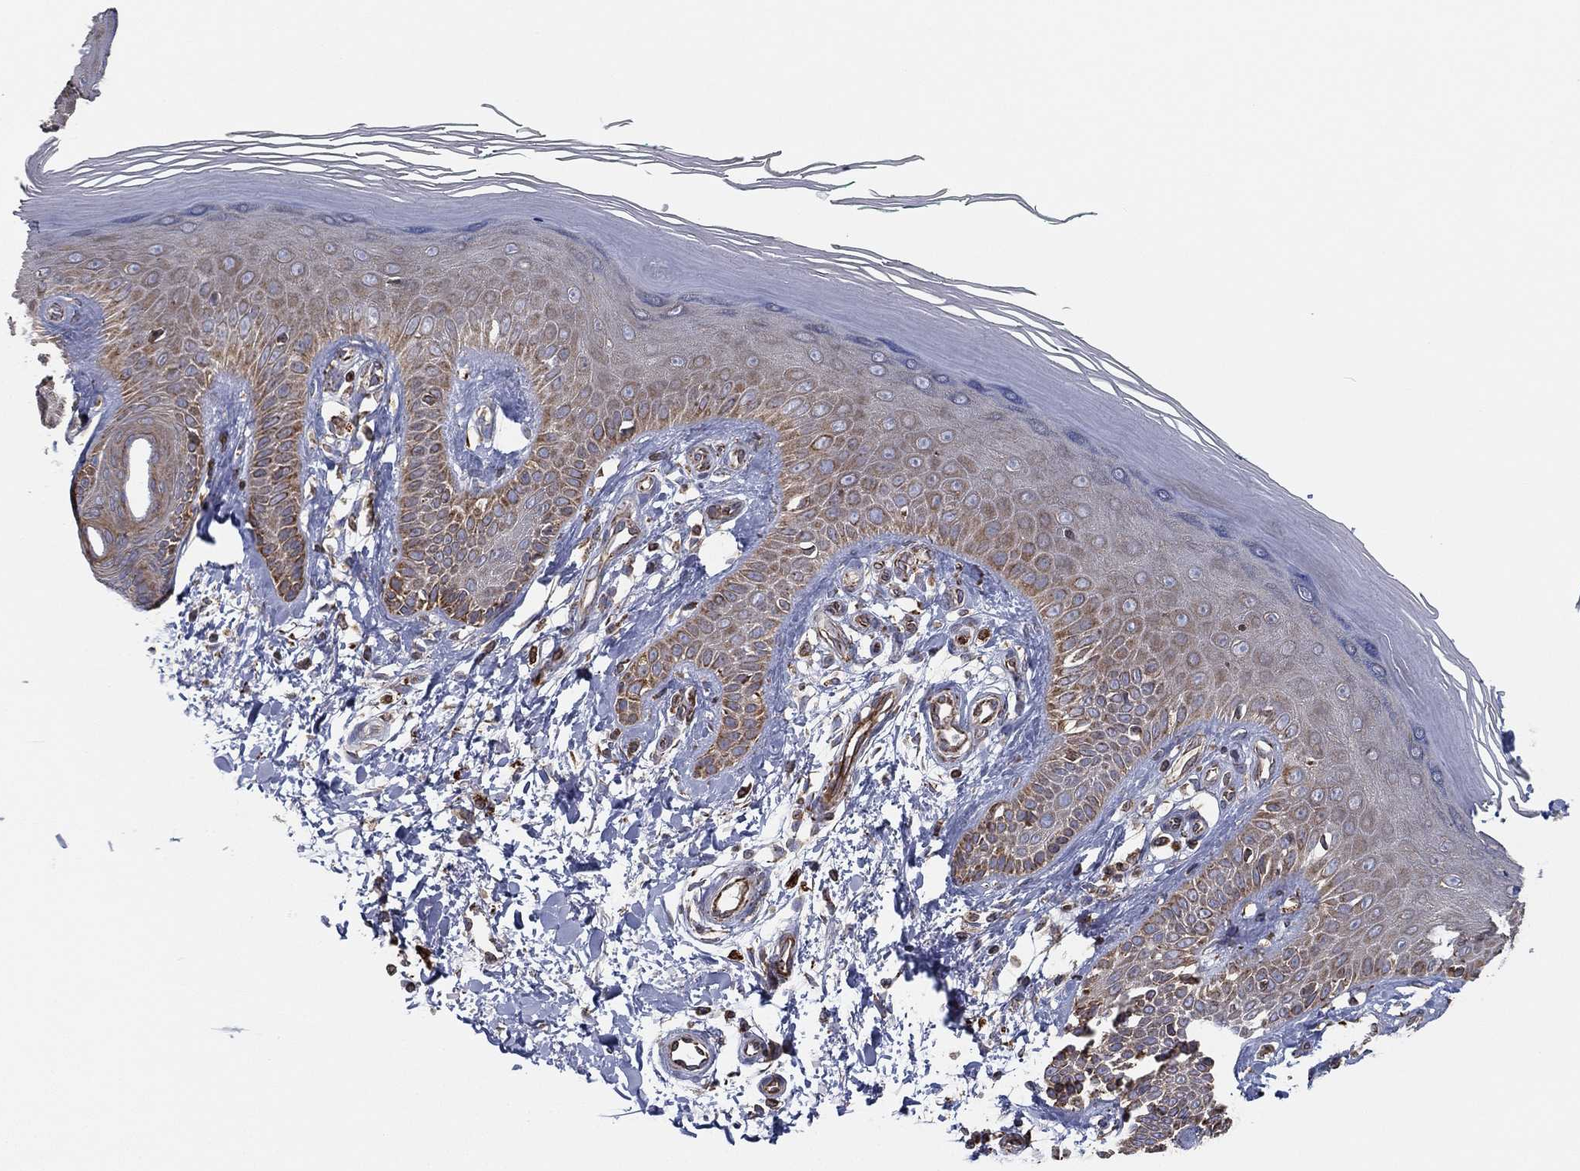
{"staining": {"intensity": "strong", "quantity": "<25%", "location": "cytoplasmic/membranous"}, "tissue": "skin", "cell_type": "Fibroblasts", "image_type": "normal", "snomed": [{"axis": "morphology", "description": "Normal tissue, NOS"}, {"axis": "morphology", "description": "Inflammation, NOS"}, {"axis": "morphology", "description": "Fibrosis, NOS"}, {"axis": "topography", "description": "Skin"}], "caption": "The micrograph exhibits immunohistochemical staining of unremarkable skin. There is strong cytoplasmic/membranous expression is identified in approximately <25% of fibroblasts. Ihc stains the protein in brown and the nuclei are stained blue.", "gene": "CYB5B", "patient": {"sex": "male", "age": 71}}